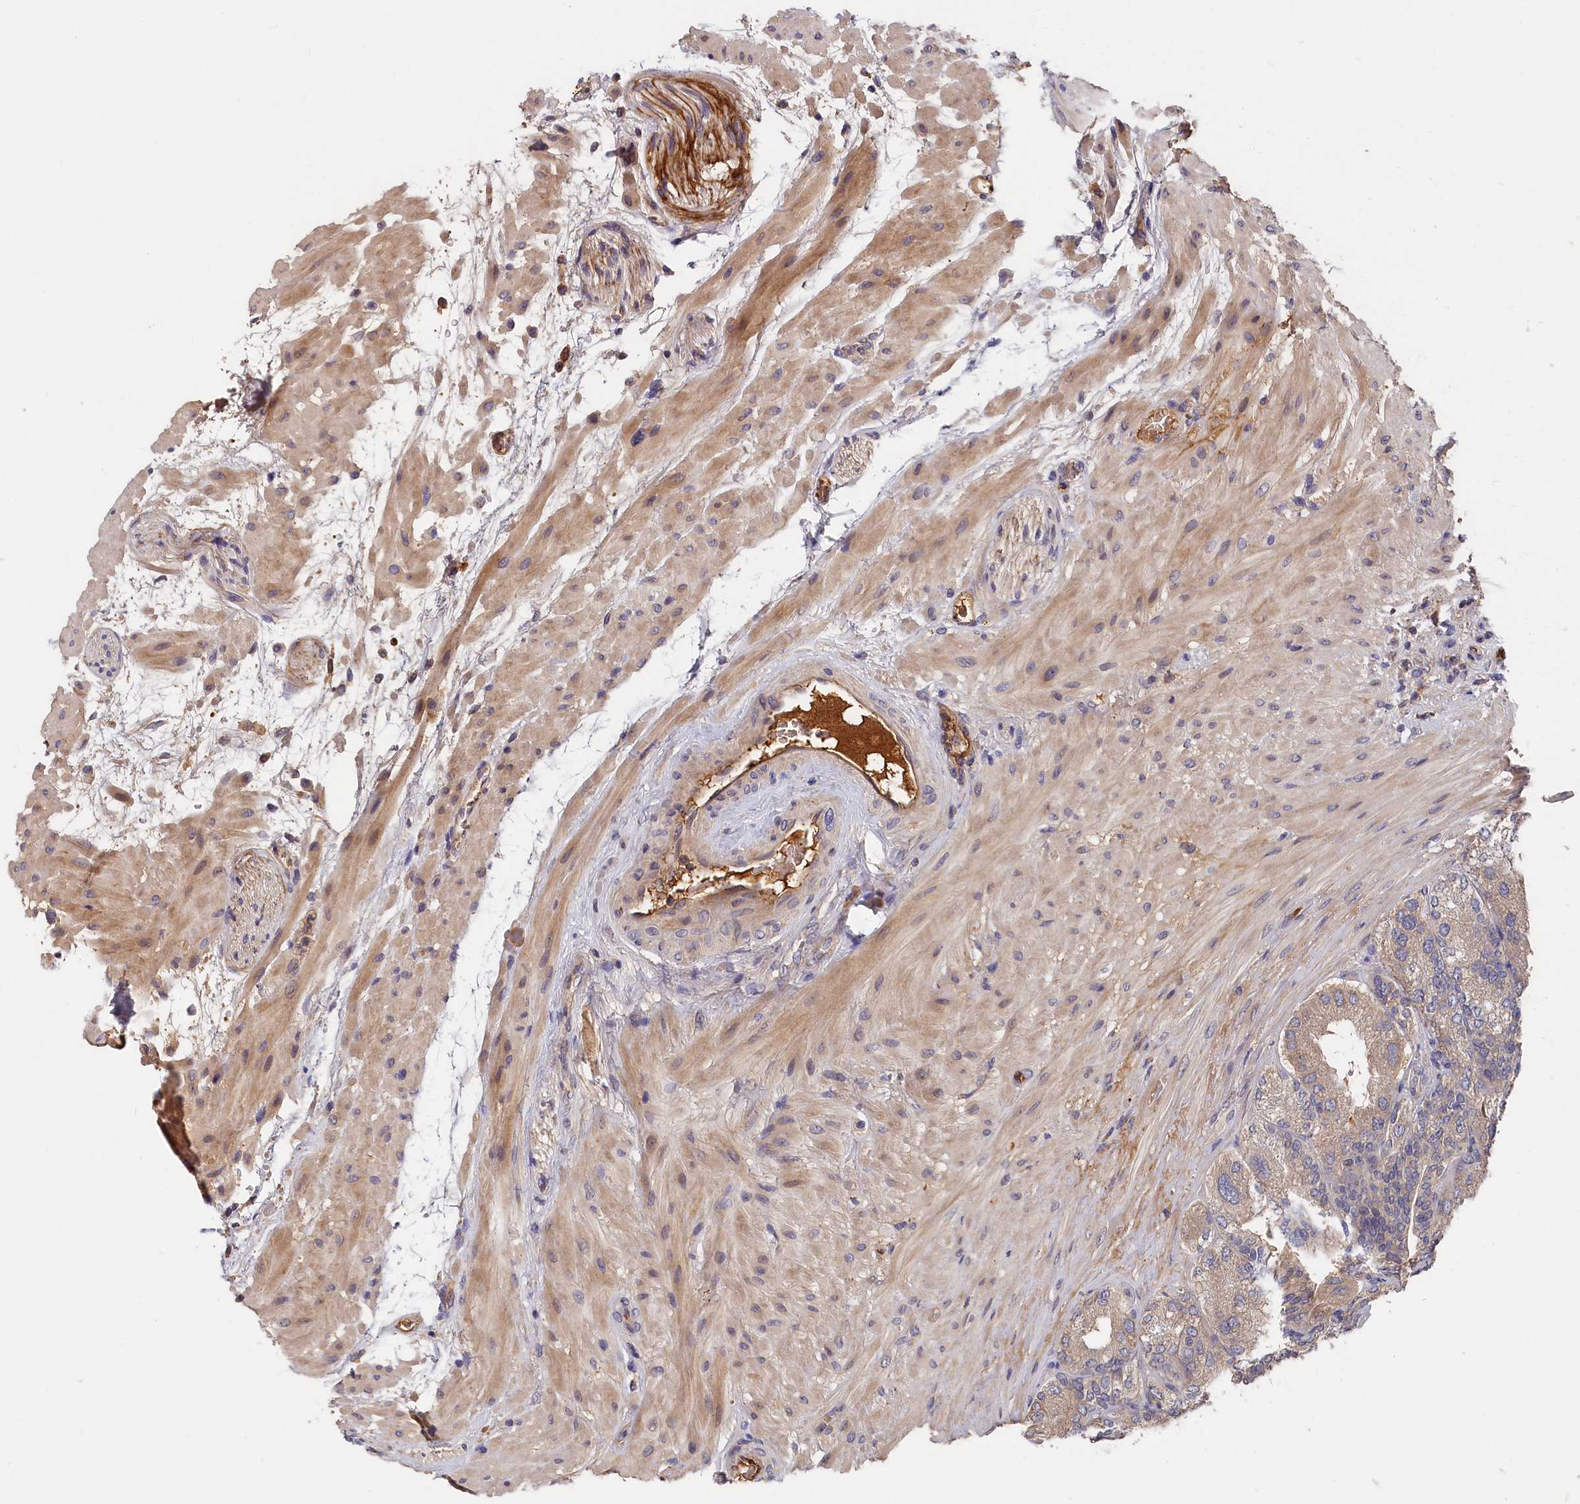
{"staining": {"intensity": "weak", "quantity": "25%-75%", "location": "cytoplasmic/membranous"}, "tissue": "seminal vesicle", "cell_type": "Glandular cells", "image_type": "normal", "snomed": [{"axis": "morphology", "description": "Normal tissue, NOS"}, {"axis": "topography", "description": "Seminal veicle"}, {"axis": "topography", "description": "Peripheral nerve tissue"}], "caption": "A brown stain shows weak cytoplasmic/membranous expression of a protein in glandular cells of benign seminal vesicle.", "gene": "ITIH1", "patient": {"sex": "male", "age": 63}}